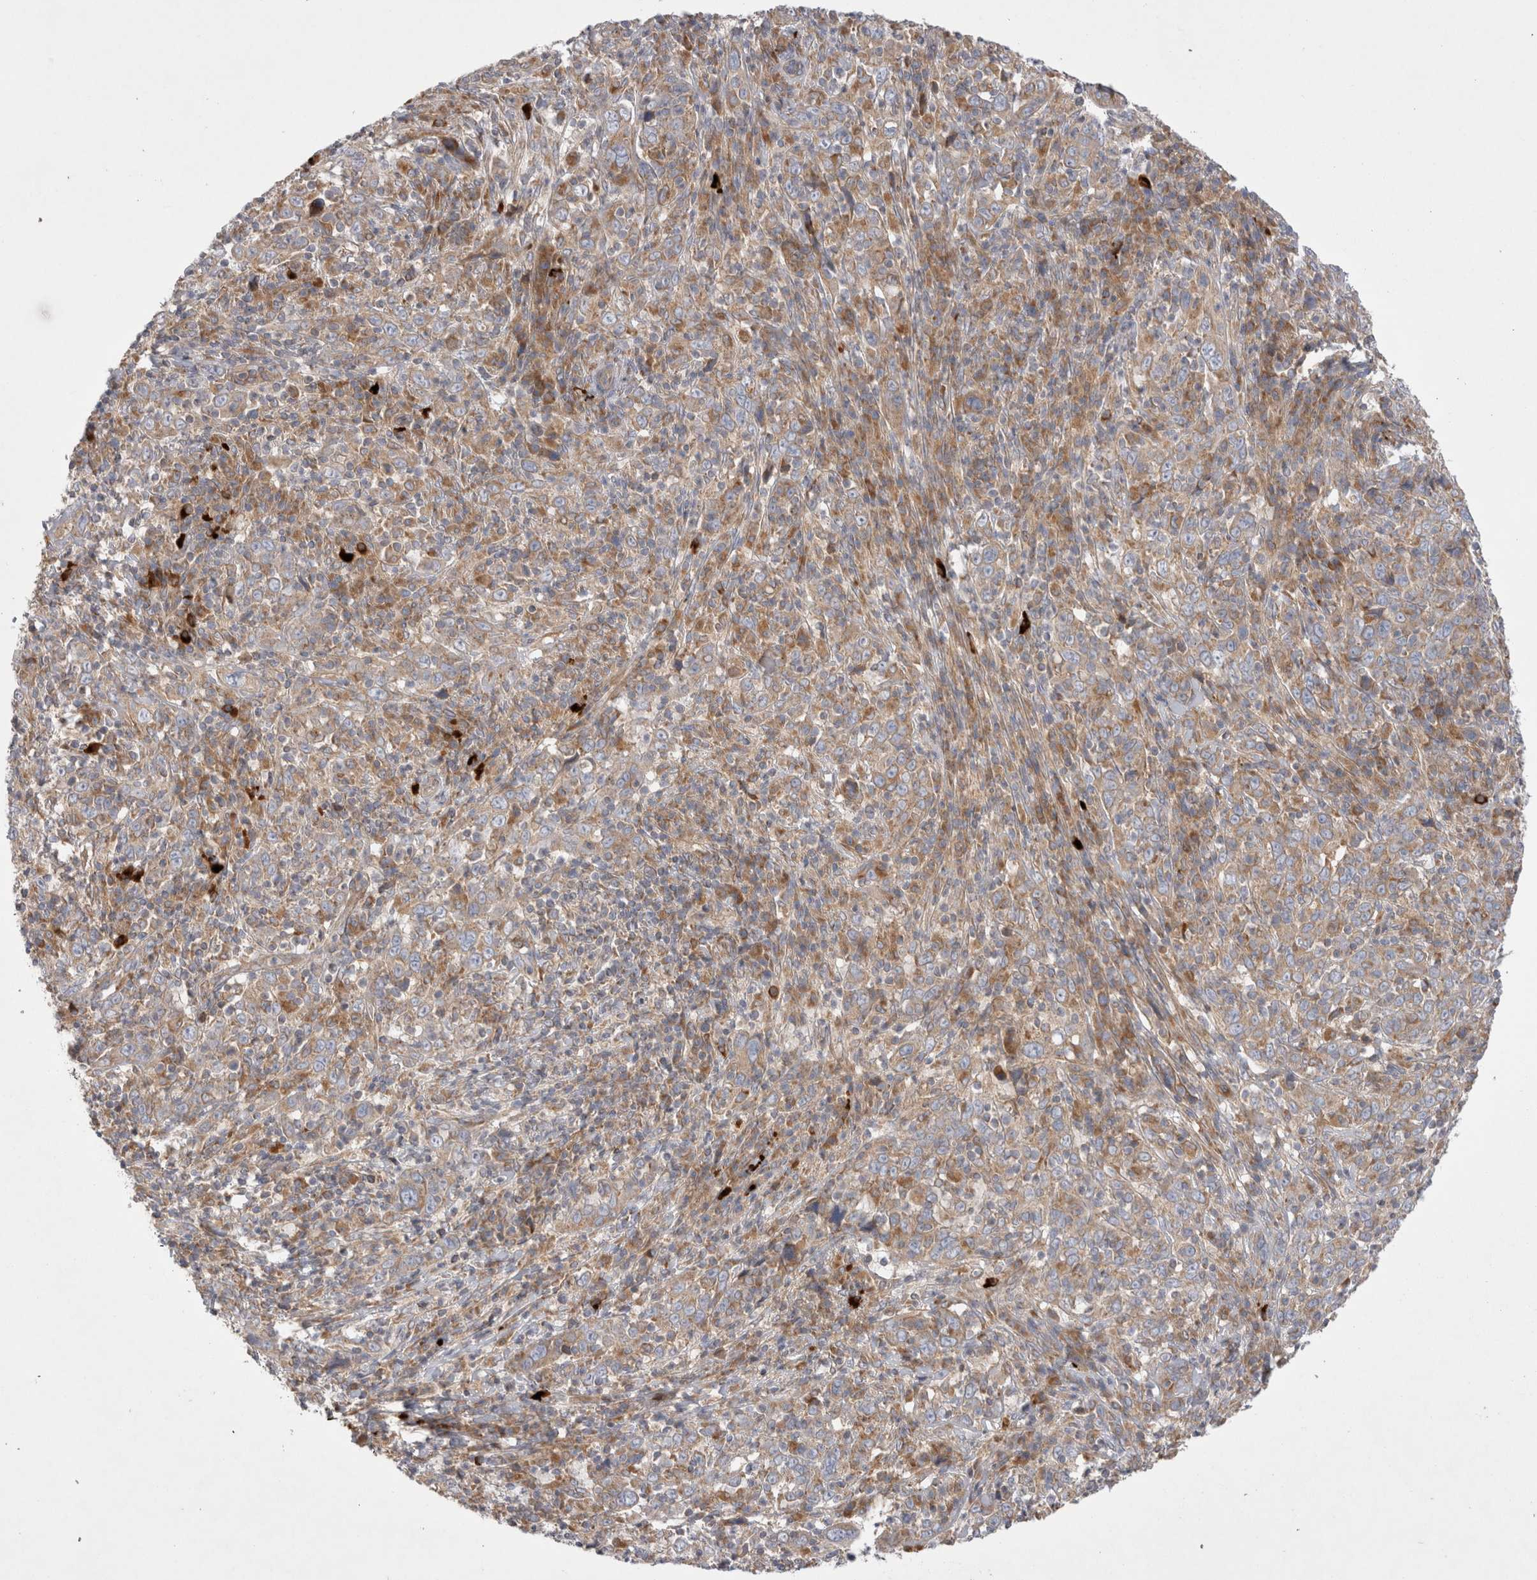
{"staining": {"intensity": "moderate", "quantity": "25%-75%", "location": "cytoplasmic/membranous"}, "tissue": "cervical cancer", "cell_type": "Tumor cells", "image_type": "cancer", "snomed": [{"axis": "morphology", "description": "Squamous cell carcinoma, NOS"}, {"axis": "topography", "description": "Cervix"}], "caption": "A brown stain shows moderate cytoplasmic/membranous staining of a protein in human squamous cell carcinoma (cervical) tumor cells.", "gene": "TBC1D16", "patient": {"sex": "female", "age": 46}}